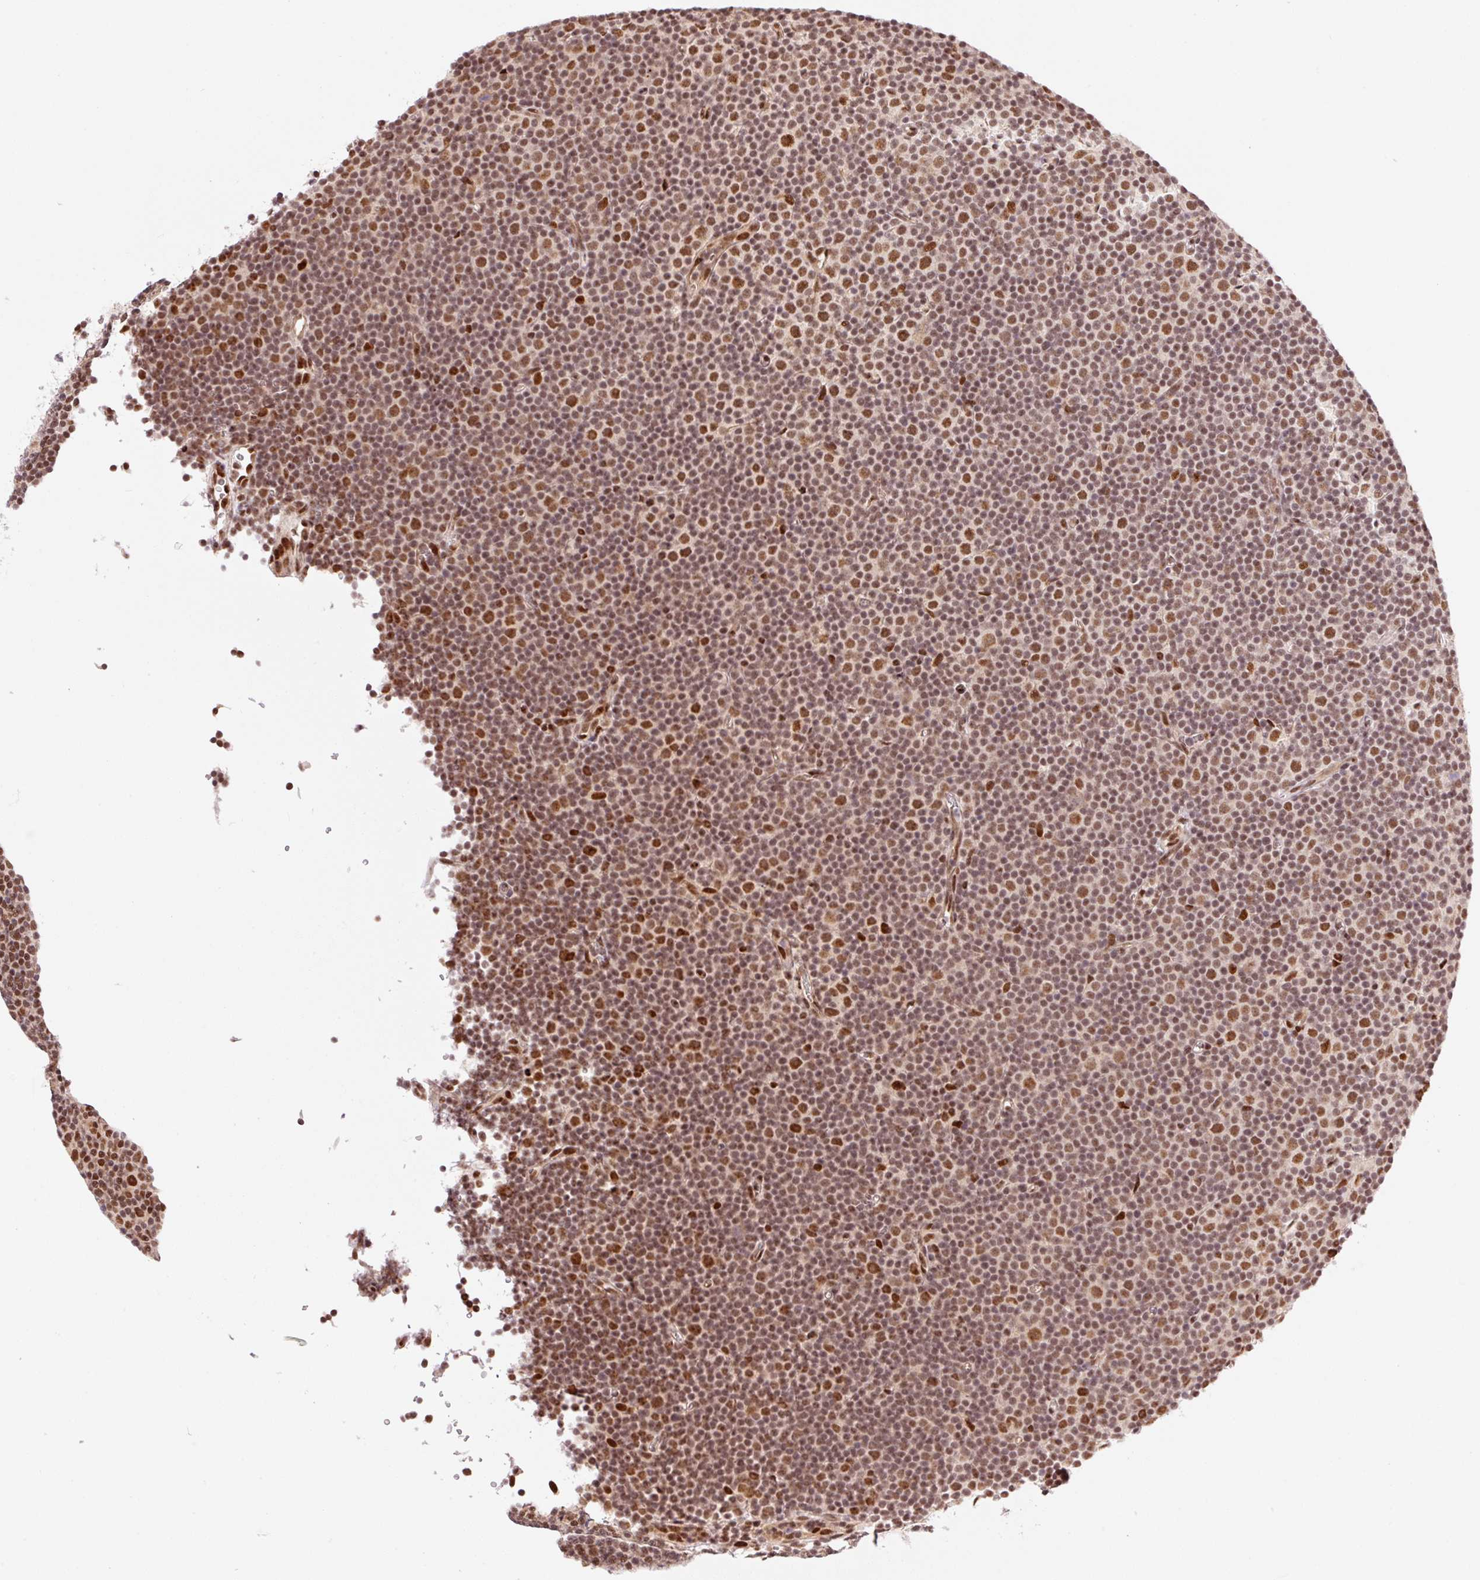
{"staining": {"intensity": "moderate", "quantity": ">75%", "location": "nuclear"}, "tissue": "lymphoma", "cell_type": "Tumor cells", "image_type": "cancer", "snomed": [{"axis": "morphology", "description": "Malignant lymphoma, non-Hodgkin's type, Low grade"}, {"axis": "topography", "description": "Lymph node"}], "caption": "This histopathology image displays IHC staining of low-grade malignant lymphoma, non-Hodgkin's type, with medium moderate nuclear positivity in approximately >75% of tumor cells.", "gene": "INTS8", "patient": {"sex": "female", "age": 67}}